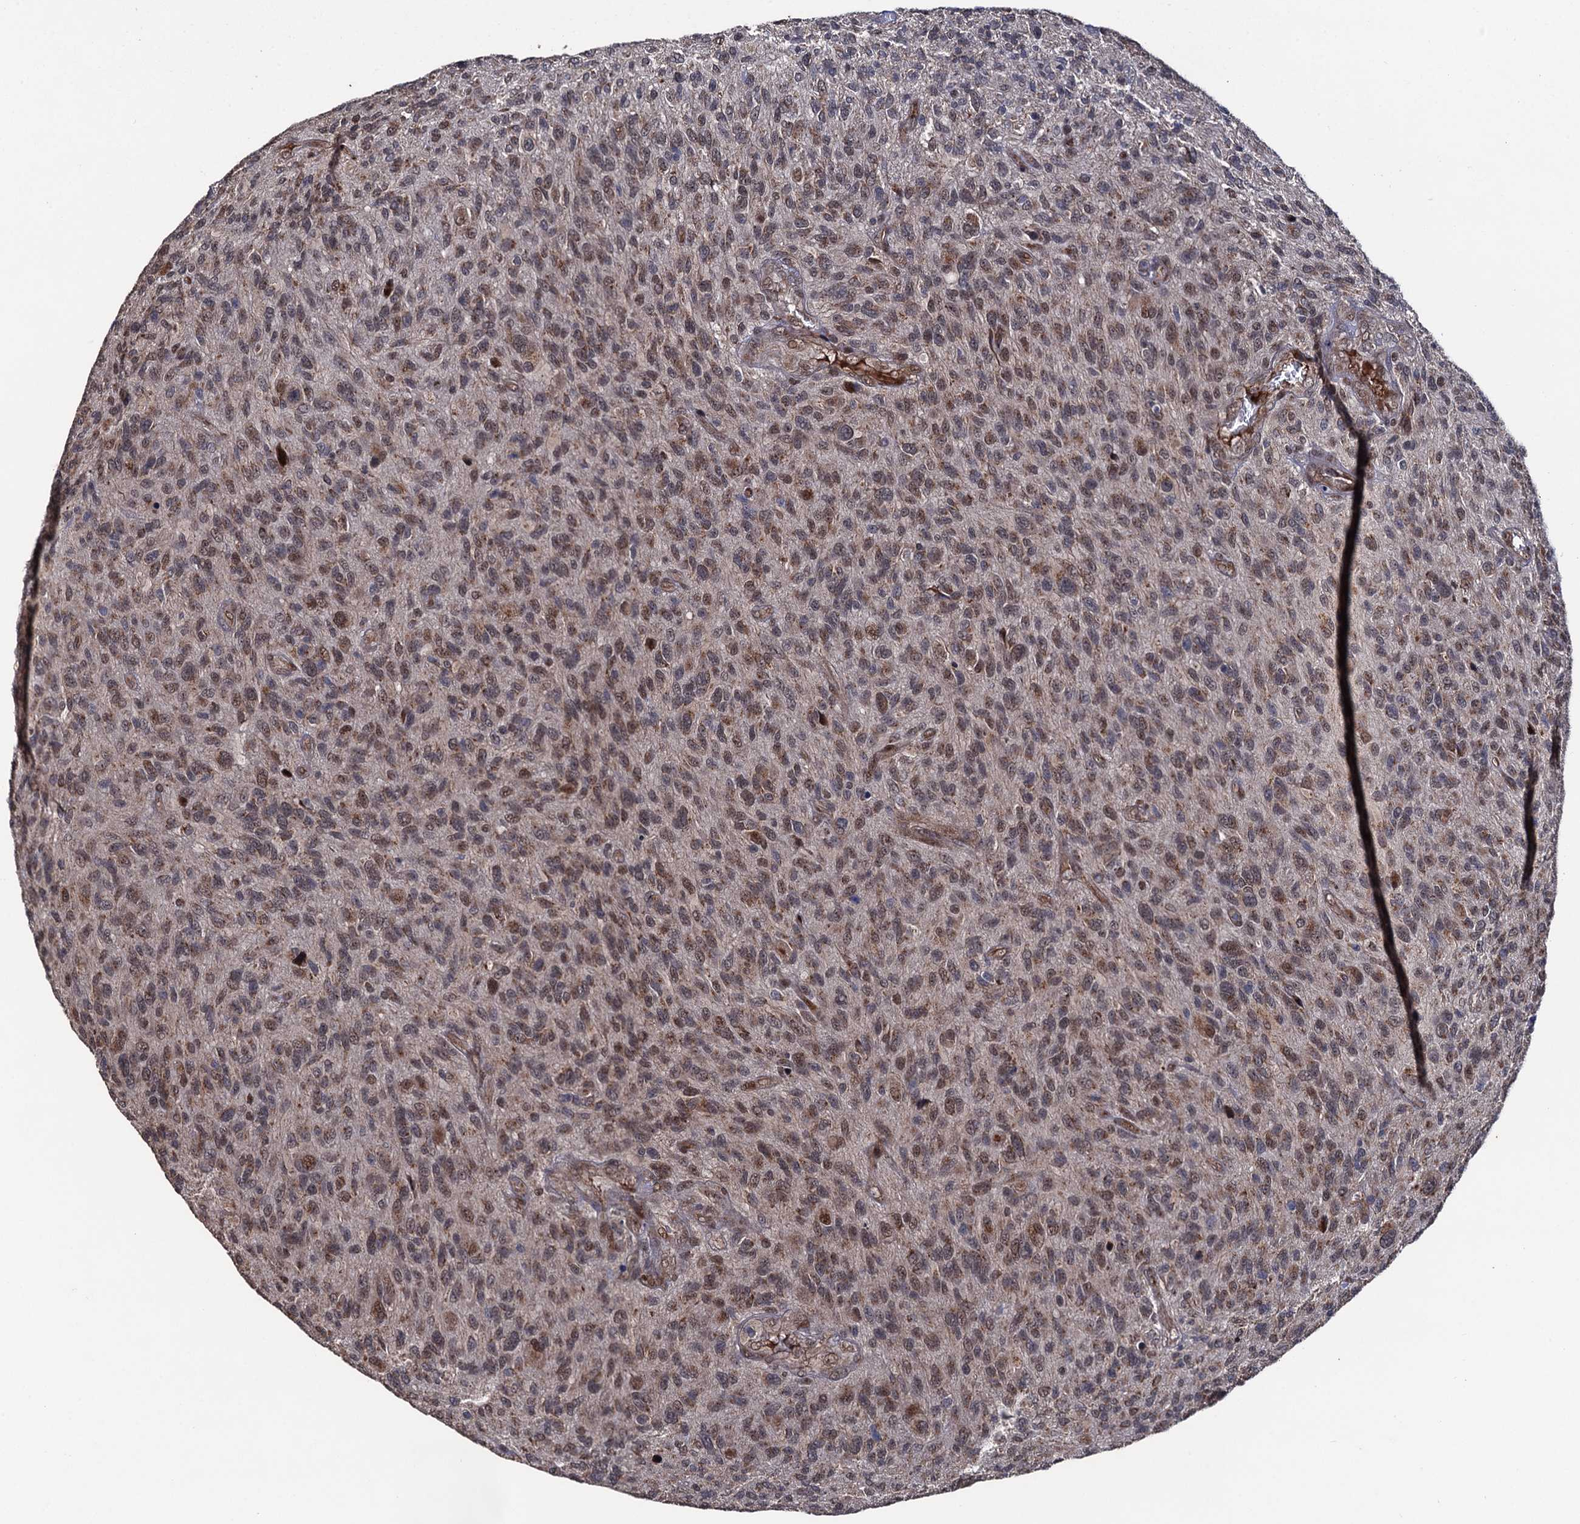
{"staining": {"intensity": "moderate", "quantity": "25%-75%", "location": "nuclear"}, "tissue": "glioma", "cell_type": "Tumor cells", "image_type": "cancer", "snomed": [{"axis": "morphology", "description": "Glioma, malignant, High grade"}, {"axis": "topography", "description": "Brain"}], "caption": "Glioma tissue exhibits moderate nuclear expression in about 25%-75% of tumor cells", "gene": "LRRC63", "patient": {"sex": "male", "age": 47}}